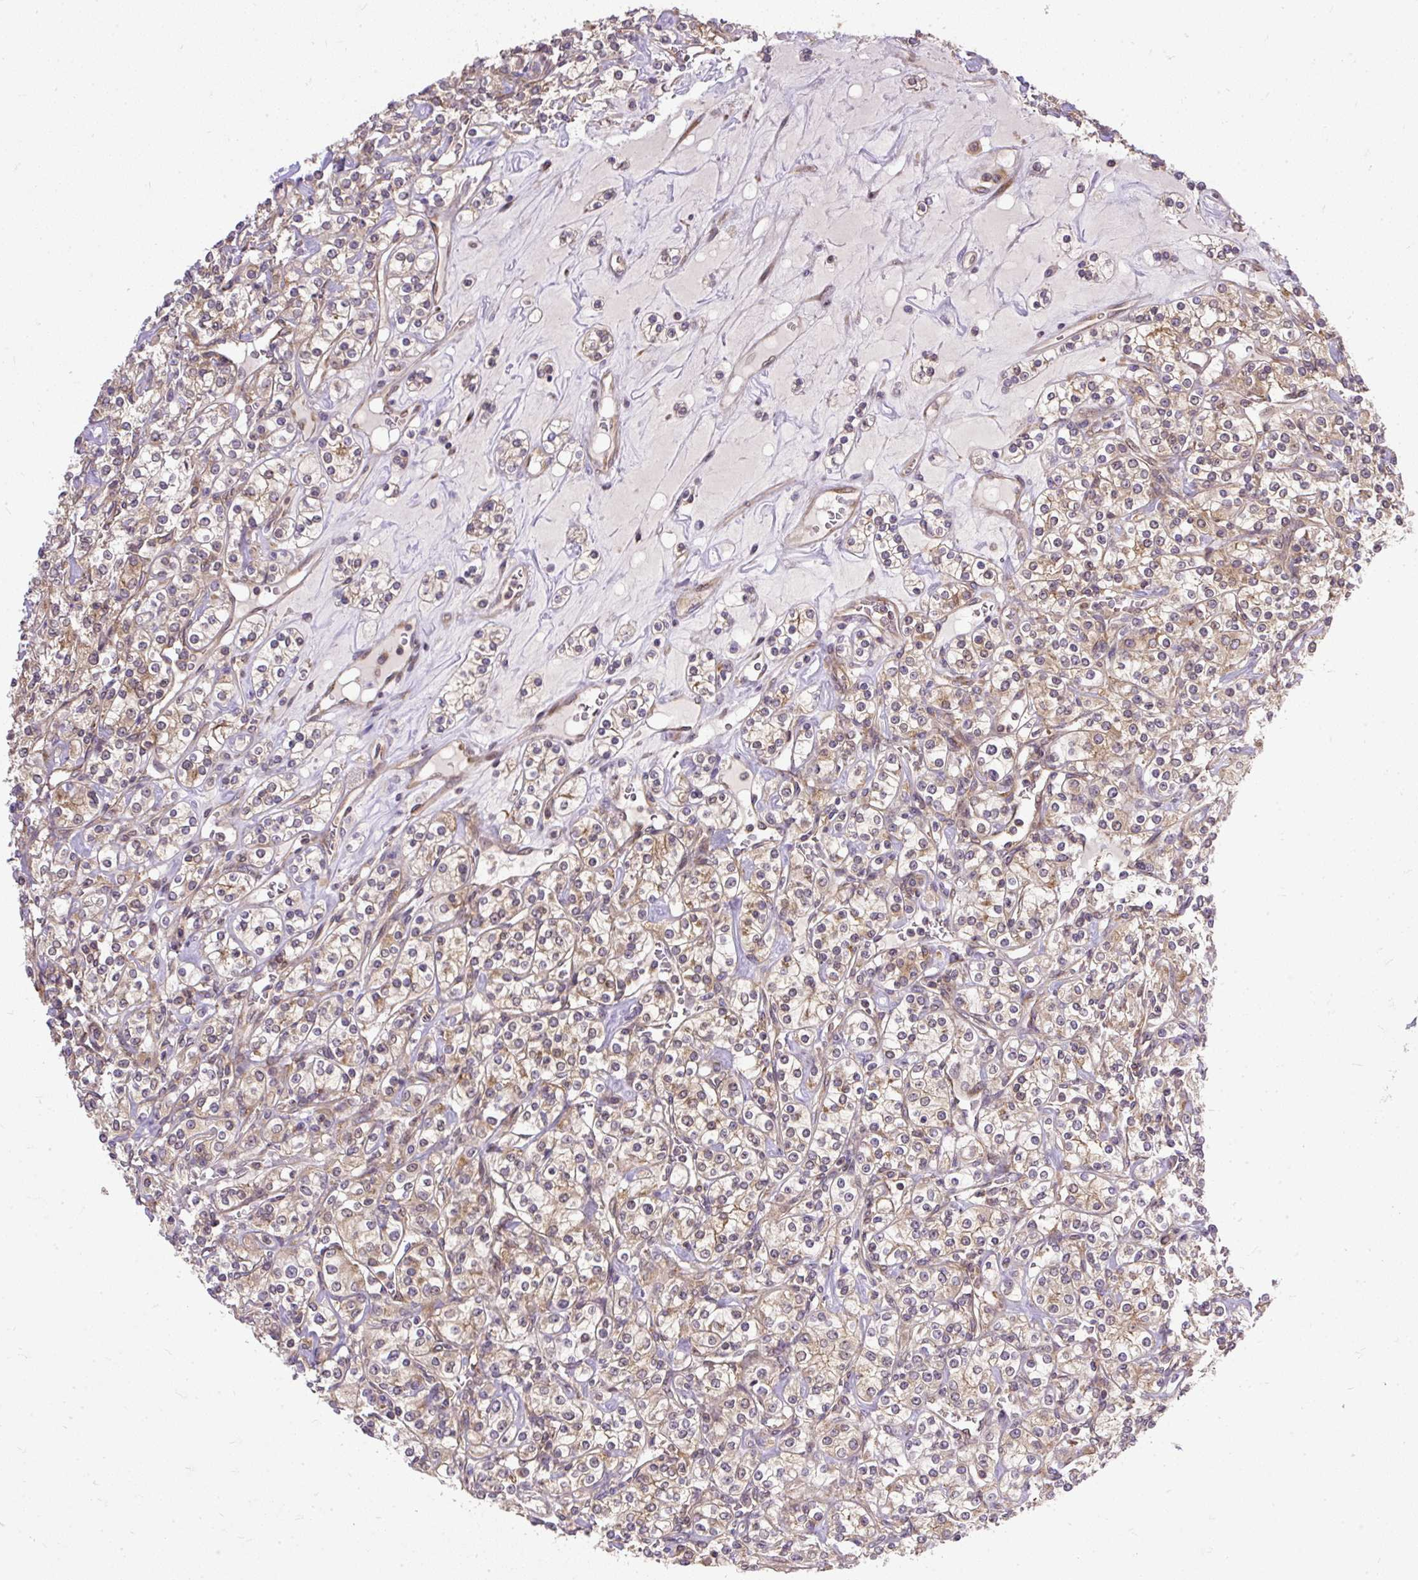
{"staining": {"intensity": "weak", "quantity": ">75%", "location": "cytoplasmic/membranous"}, "tissue": "renal cancer", "cell_type": "Tumor cells", "image_type": "cancer", "snomed": [{"axis": "morphology", "description": "Adenocarcinoma, NOS"}, {"axis": "topography", "description": "Kidney"}], "caption": "IHC (DAB (3,3'-diaminobenzidine)) staining of renal cancer (adenocarcinoma) shows weak cytoplasmic/membranous protein staining in about >75% of tumor cells.", "gene": "TRIM17", "patient": {"sex": "male", "age": 77}}